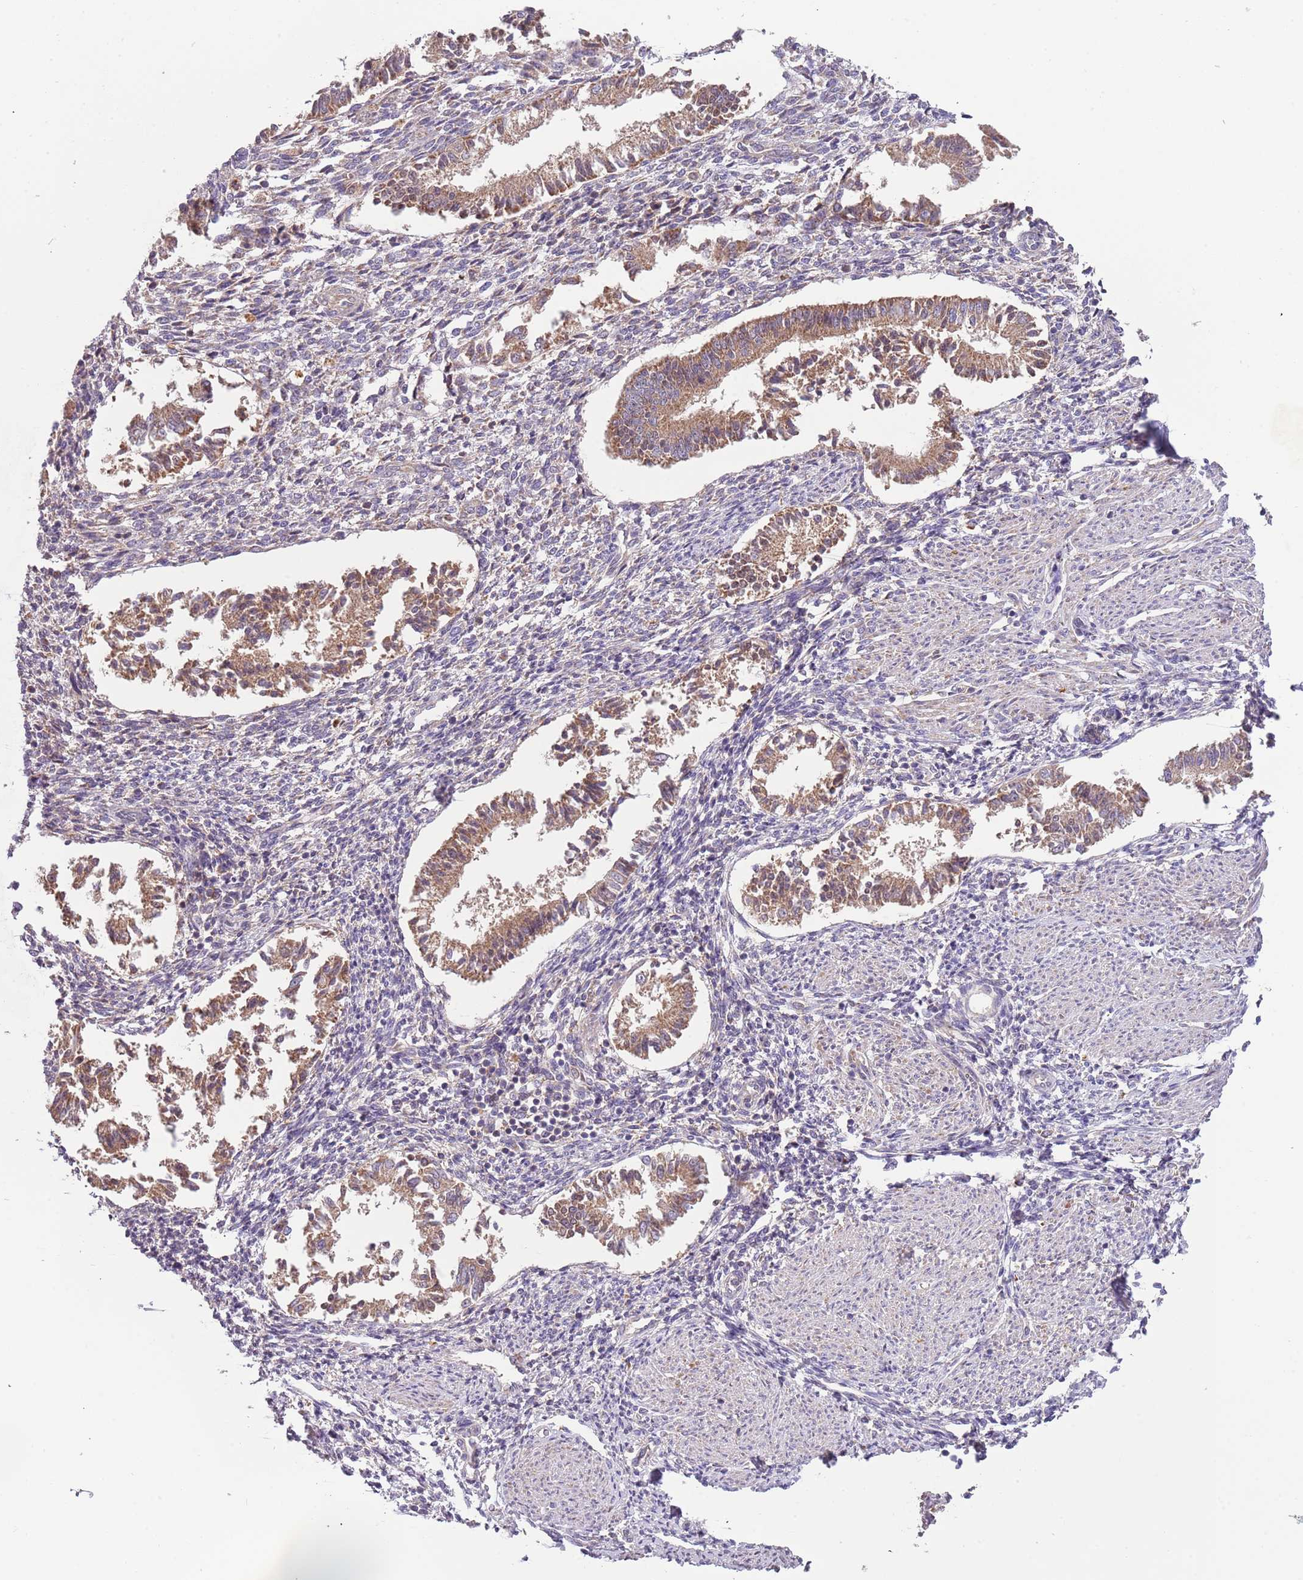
{"staining": {"intensity": "weak", "quantity": "<25%", "location": "cytoplasmic/membranous"}, "tissue": "endometrium", "cell_type": "Cells in endometrial stroma", "image_type": "normal", "snomed": [{"axis": "morphology", "description": "Normal tissue, NOS"}, {"axis": "topography", "description": "Uterus"}, {"axis": "topography", "description": "Endometrium"}], "caption": "This is a photomicrograph of IHC staining of benign endometrium, which shows no staining in cells in endometrial stroma. (DAB immunohistochemistry (IHC) with hematoxylin counter stain).", "gene": "FECH", "patient": {"sex": "female", "age": 48}}